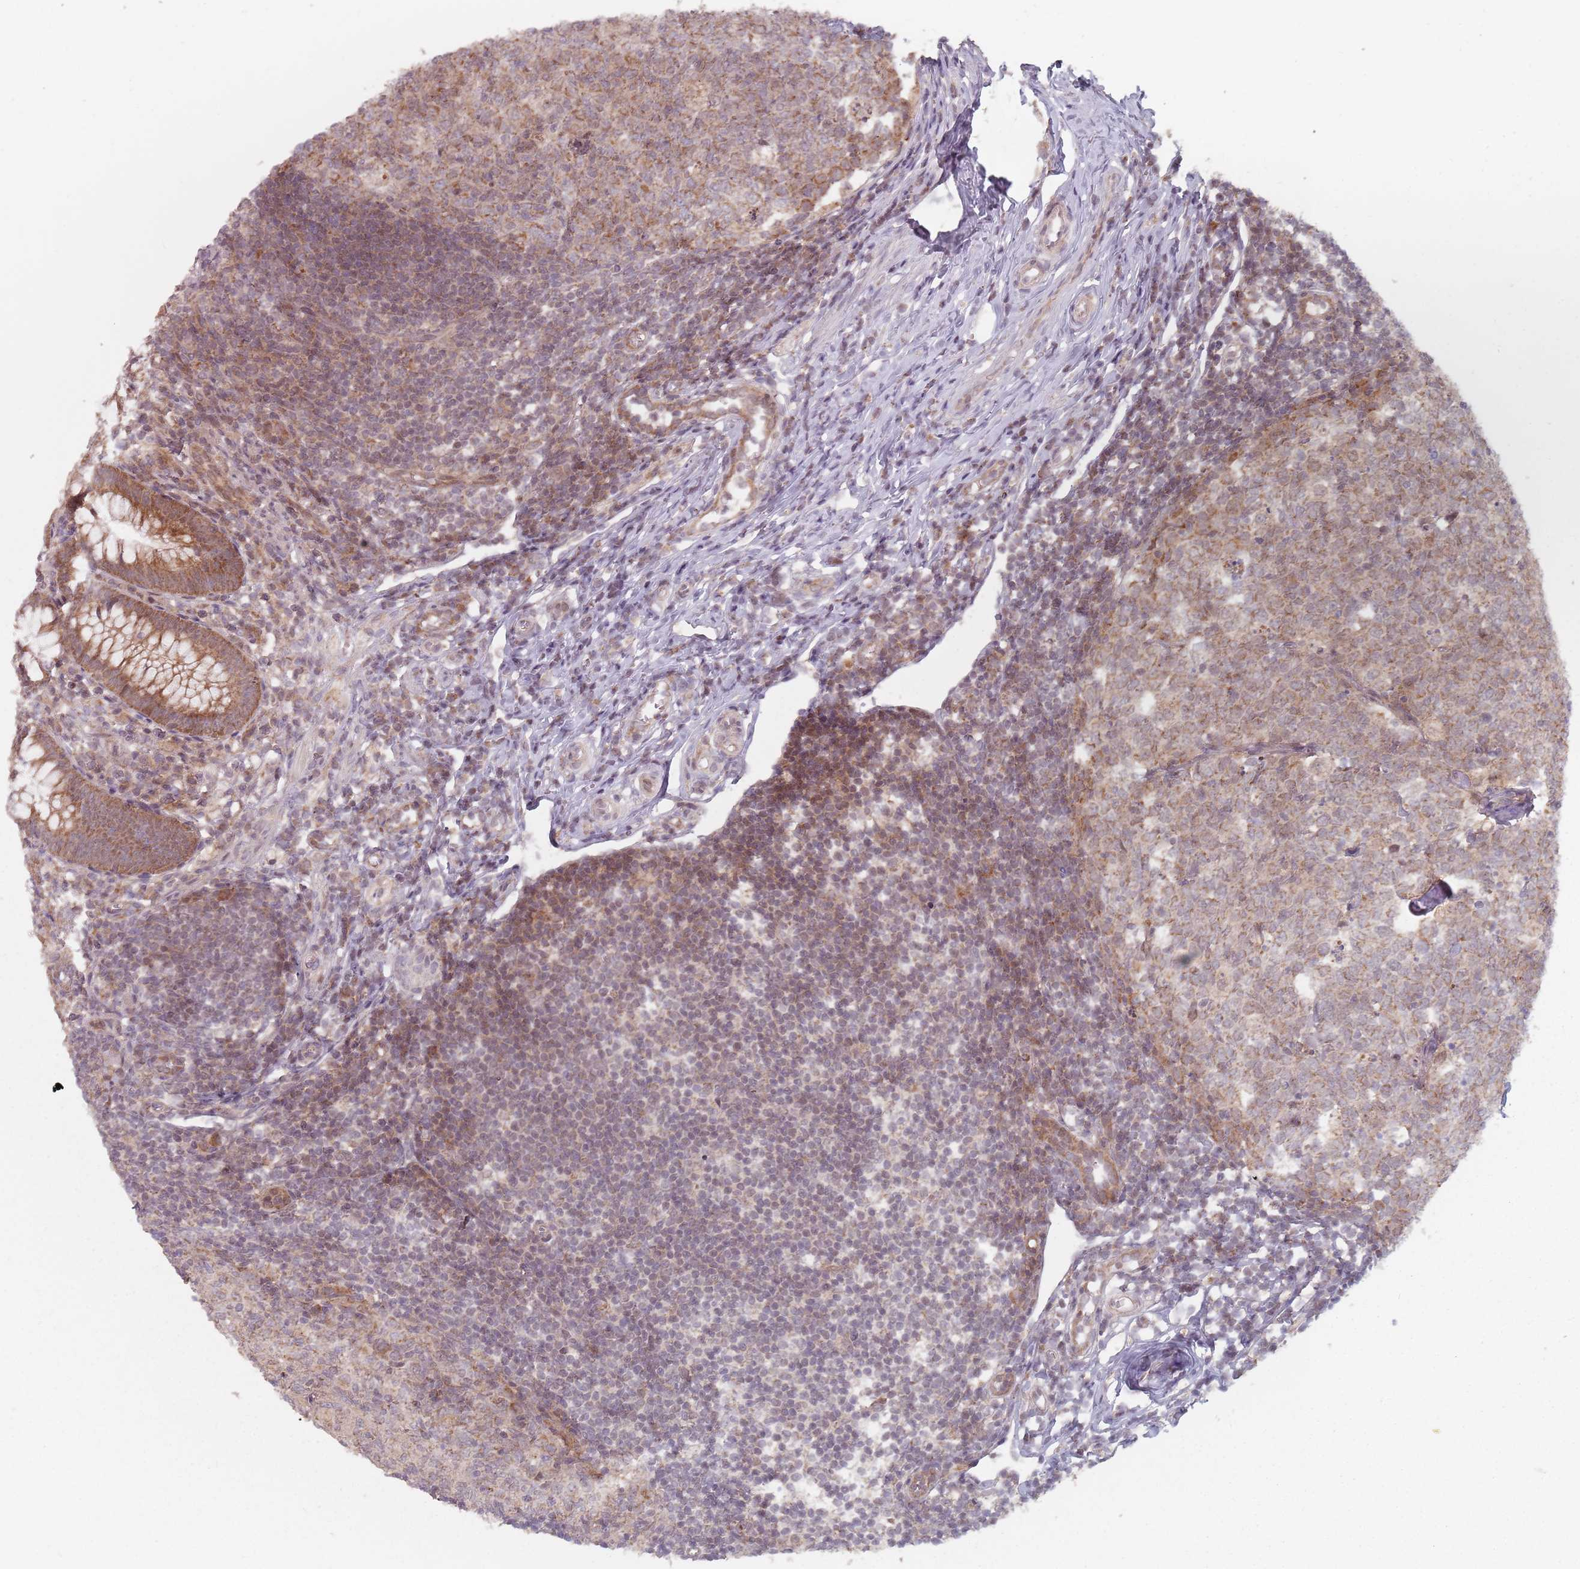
{"staining": {"intensity": "moderate", "quantity": ">75%", "location": "cytoplasmic/membranous"}, "tissue": "appendix", "cell_type": "Glandular cells", "image_type": "normal", "snomed": [{"axis": "morphology", "description": "Normal tissue, NOS"}, {"axis": "topography", "description": "Appendix"}], "caption": "The micrograph displays a brown stain indicating the presence of a protein in the cytoplasmic/membranous of glandular cells in appendix. Ihc stains the protein of interest in brown and the nuclei are stained blue.", "gene": "VPS52", "patient": {"sex": "male", "age": 14}}